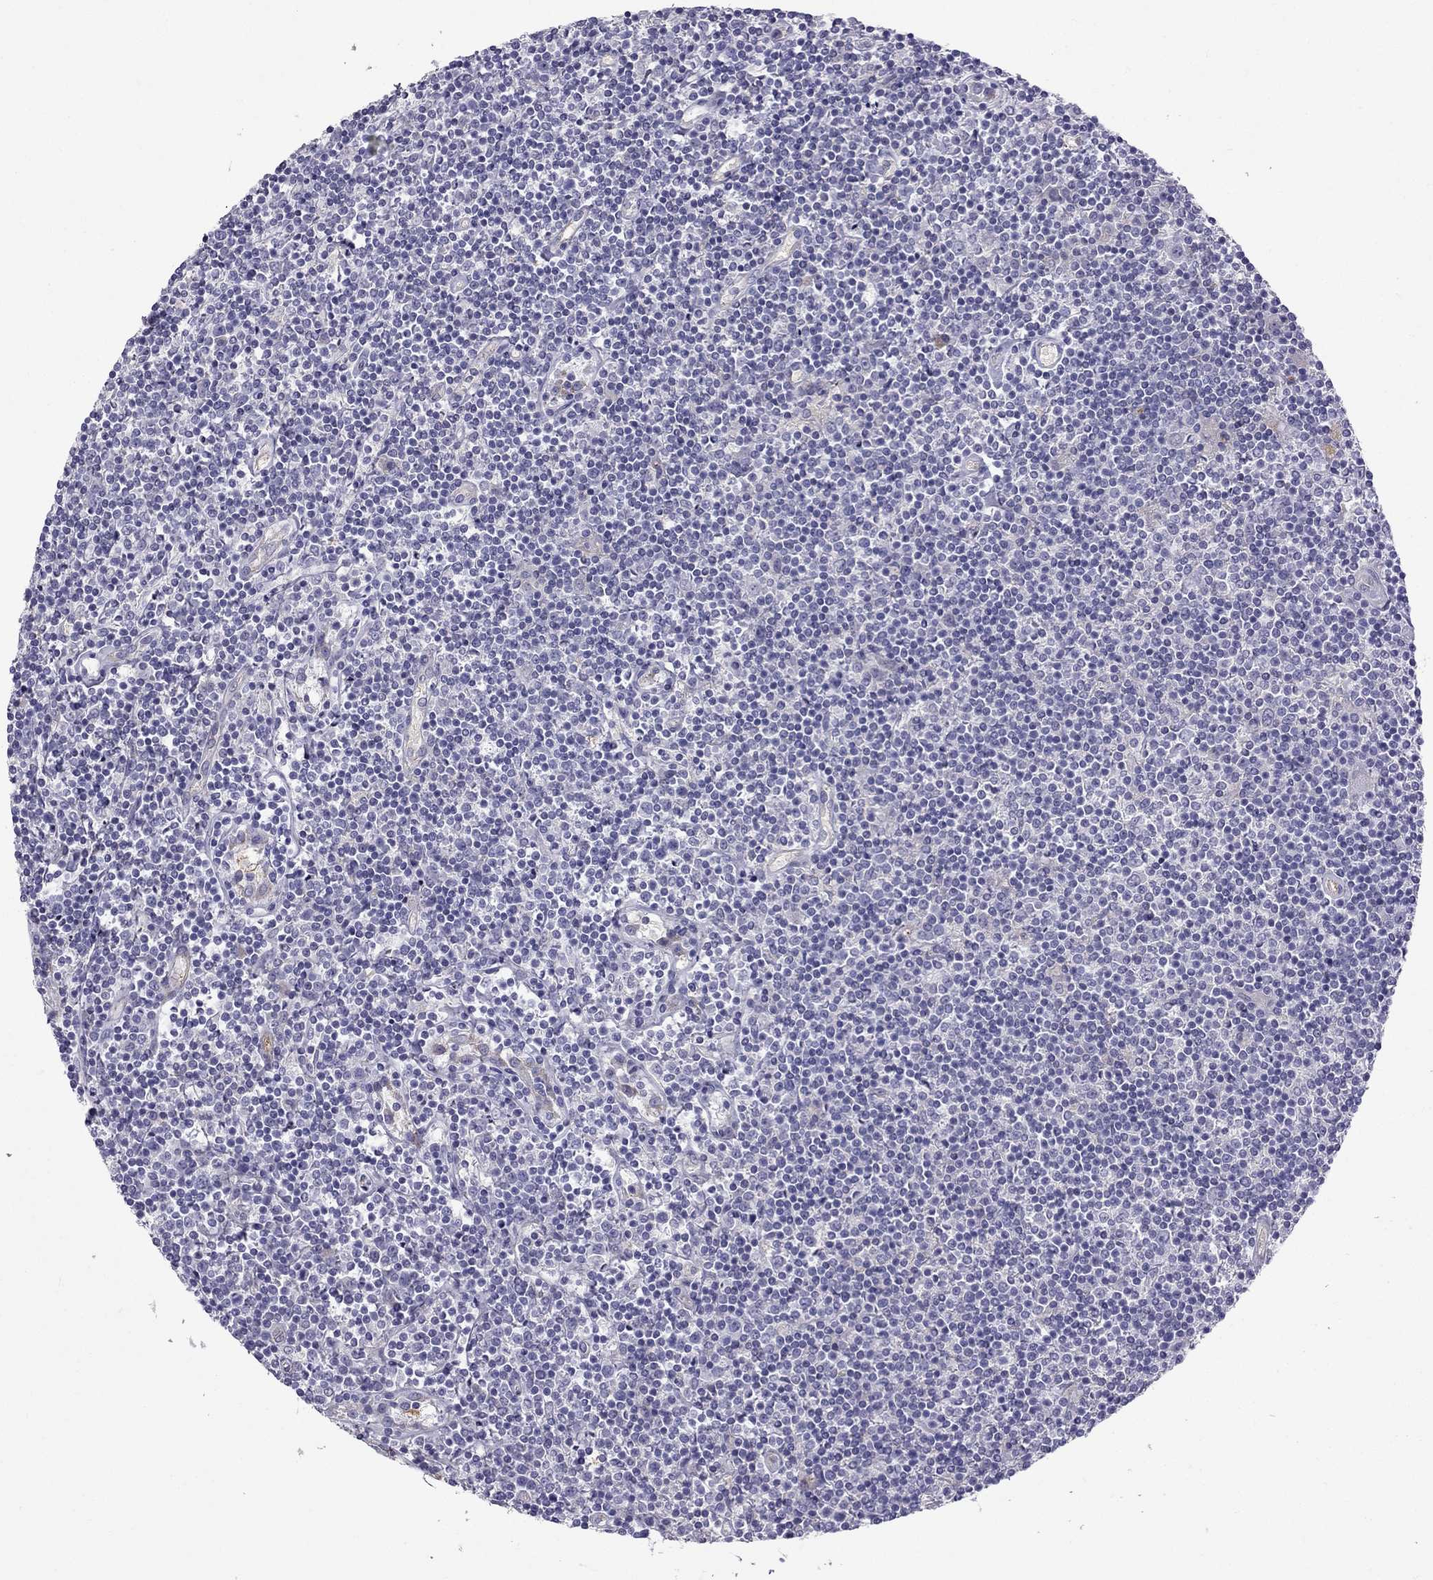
{"staining": {"intensity": "negative", "quantity": "none", "location": "none"}, "tissue": "lymphoma", "cell_type": "Tumor cells", "image_type": "cancer", "snomed": [{"axis": "morphology", "description": "Hodgkin's disease, NOS"}, {"axis": "topography", "description": "Lymph node"}], "caption": "IHC image of Hodgkin's disease stained for a protein (brown), which exhibits no staining in tumor cells. (Stains: DAB IHC with hematoxylin counter stain, Microscopy: brightfield microscopy at high magnification).", "gene": "STOML3", "patient": {"sex": "male", "age": 40}}